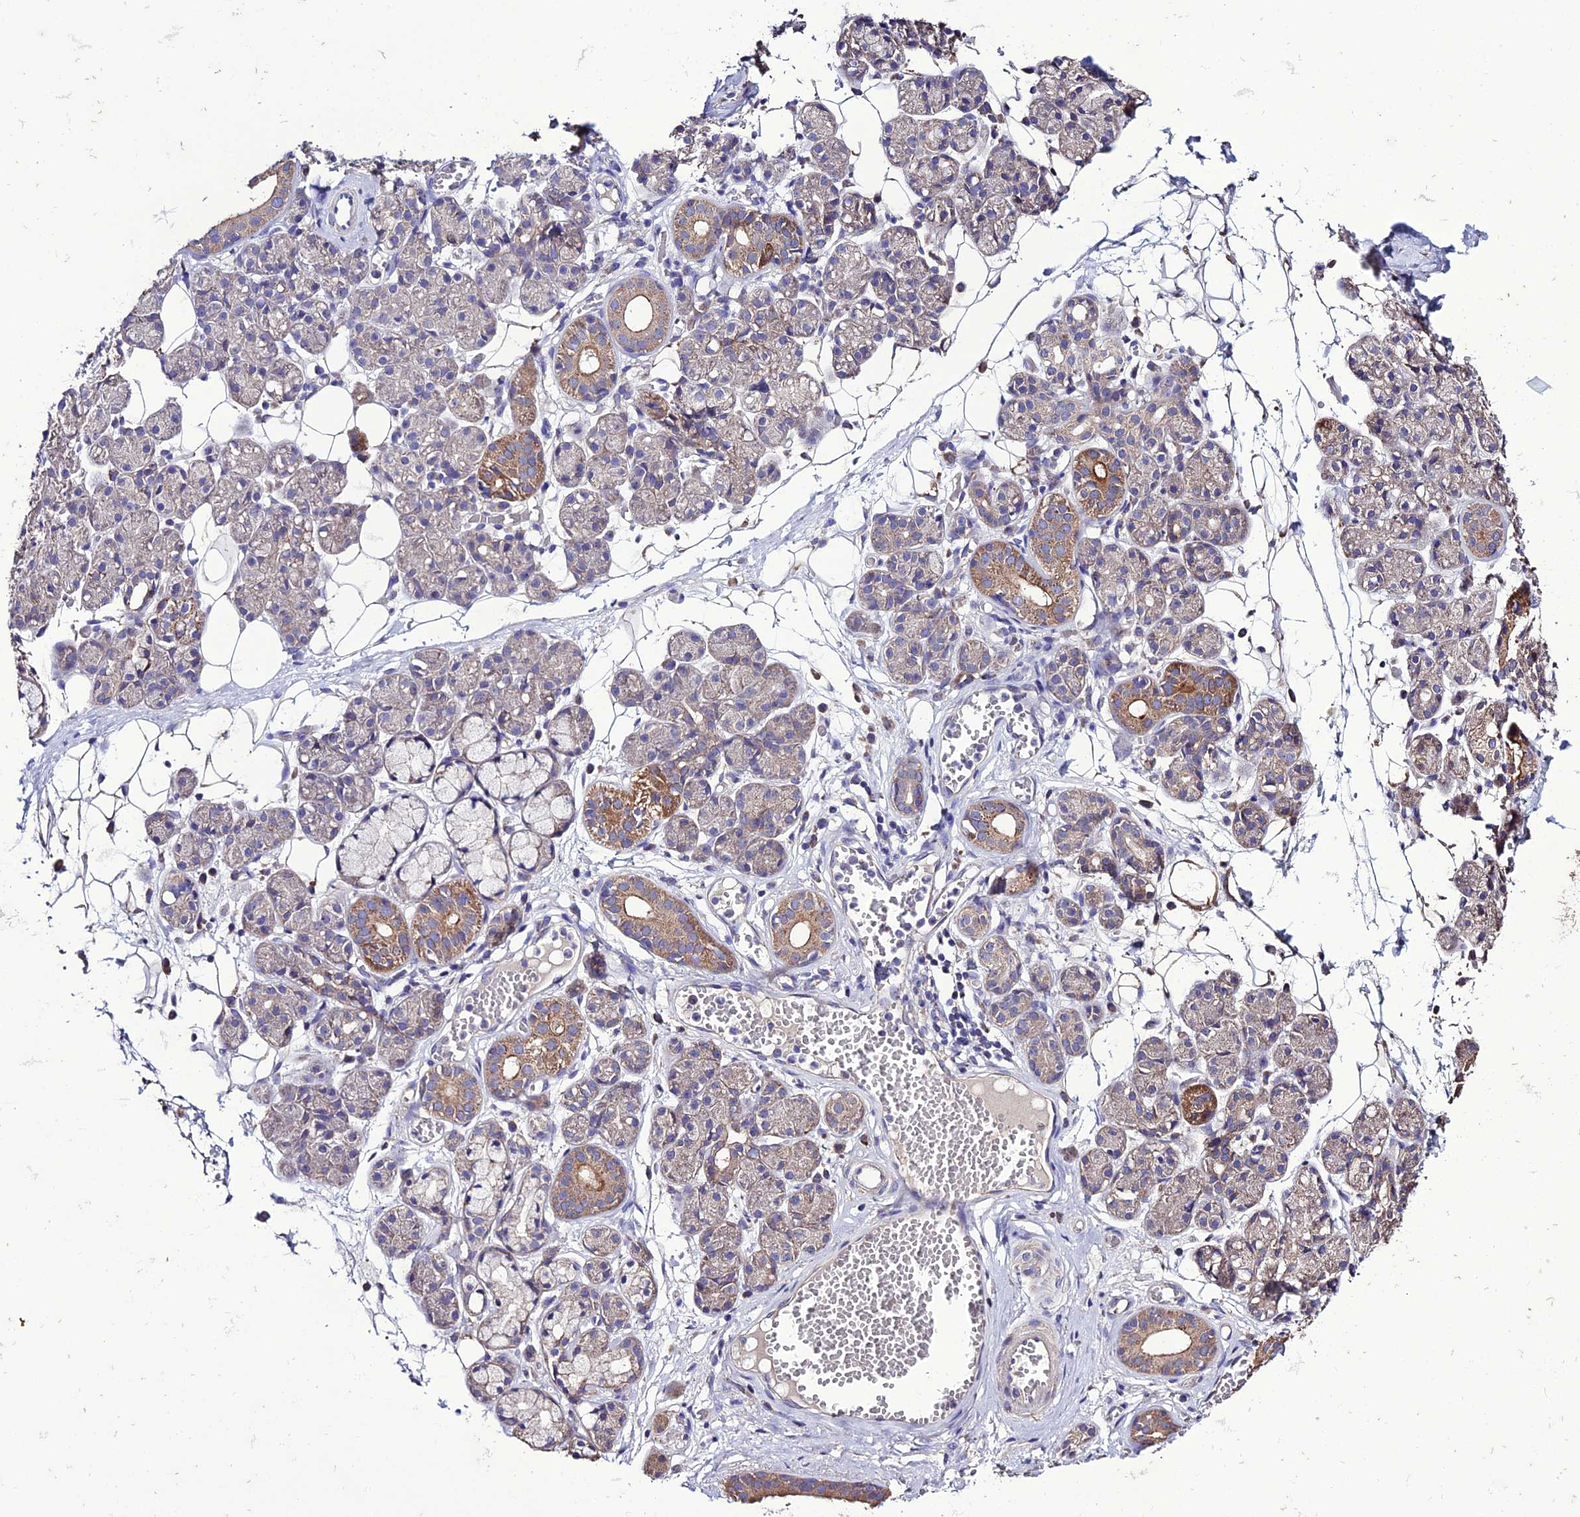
{"staining": {"intensity": "moderate", "quantity": "<25%", "location": "cytoplasmic/membranous"}, "tissue": "salivary gland", "cell_type": "Glandular cells", "image_type": "normal", "snomed": [{"axis": "morphology", "description": "Normal tissue, NOS"}, {"axis": "topography", "description": "Salivary gland"}], "caption": "Immunohistochemical staining of normal human salivary gland displays <25% levels of moderate cytoplasmic/membranous protein staining in approximately <25% of glandular cells.", "gene": "HOGA1", "patient": {"sex": "male", "age": 63}}